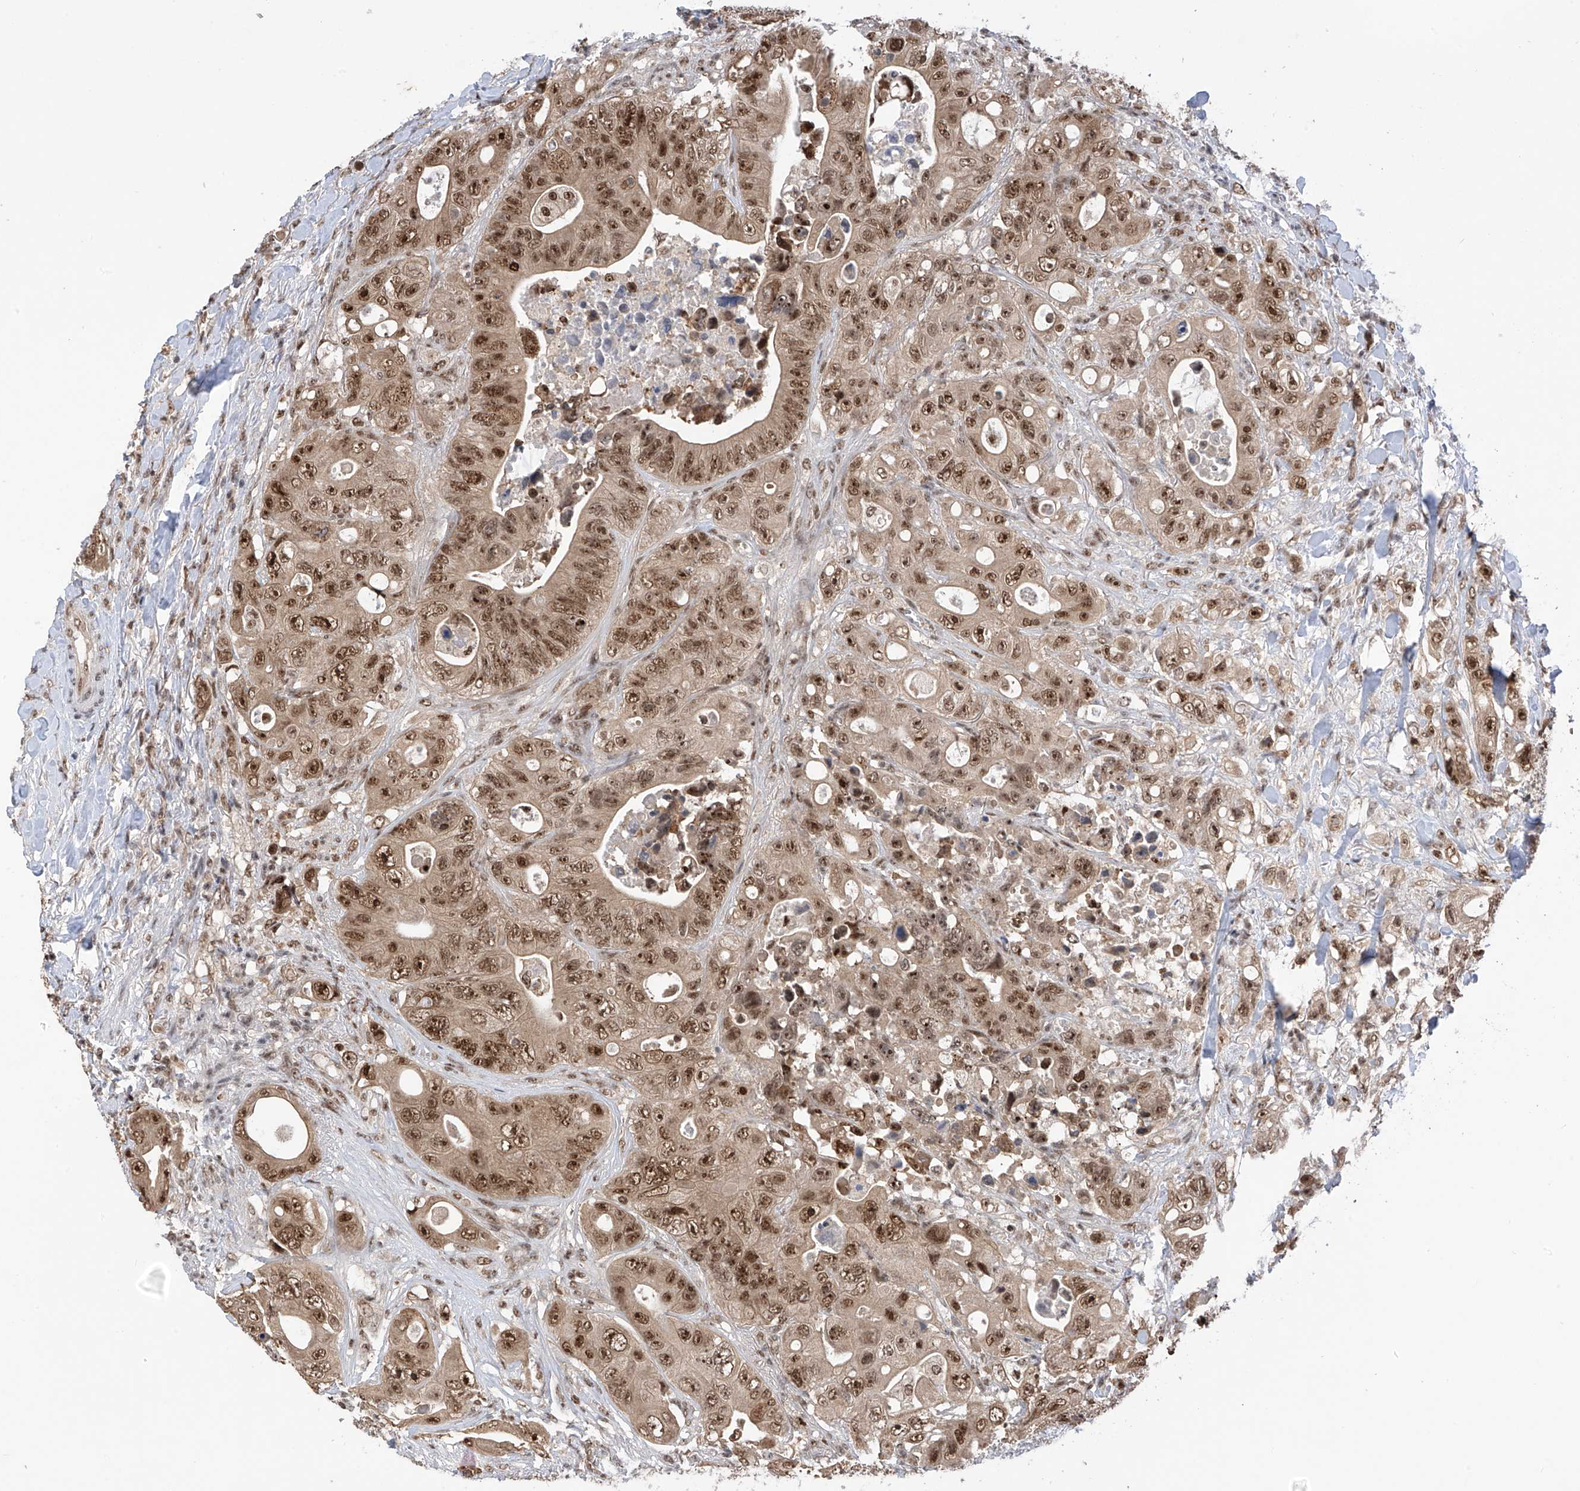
{"staining": {"intensity": "moderate", "quantity": ">75%", "location": "nuclear"}, "tissue": "colorectal cancer", "cell_type": "Tumor cells", "image_type": "cancer", "snomed": [{"axis": "morphology", "description": "Adenocarcinoma, NOS"}, {"axis": "topography", "description": "Colon"}], "caption": "A medium amount of moderate nuclear expression is appreciated in approximately >75% of tumor cells in colorectal cancer tissue.", "gene": "RPAIN", "patient": {"sex": "female", "age": 46}}